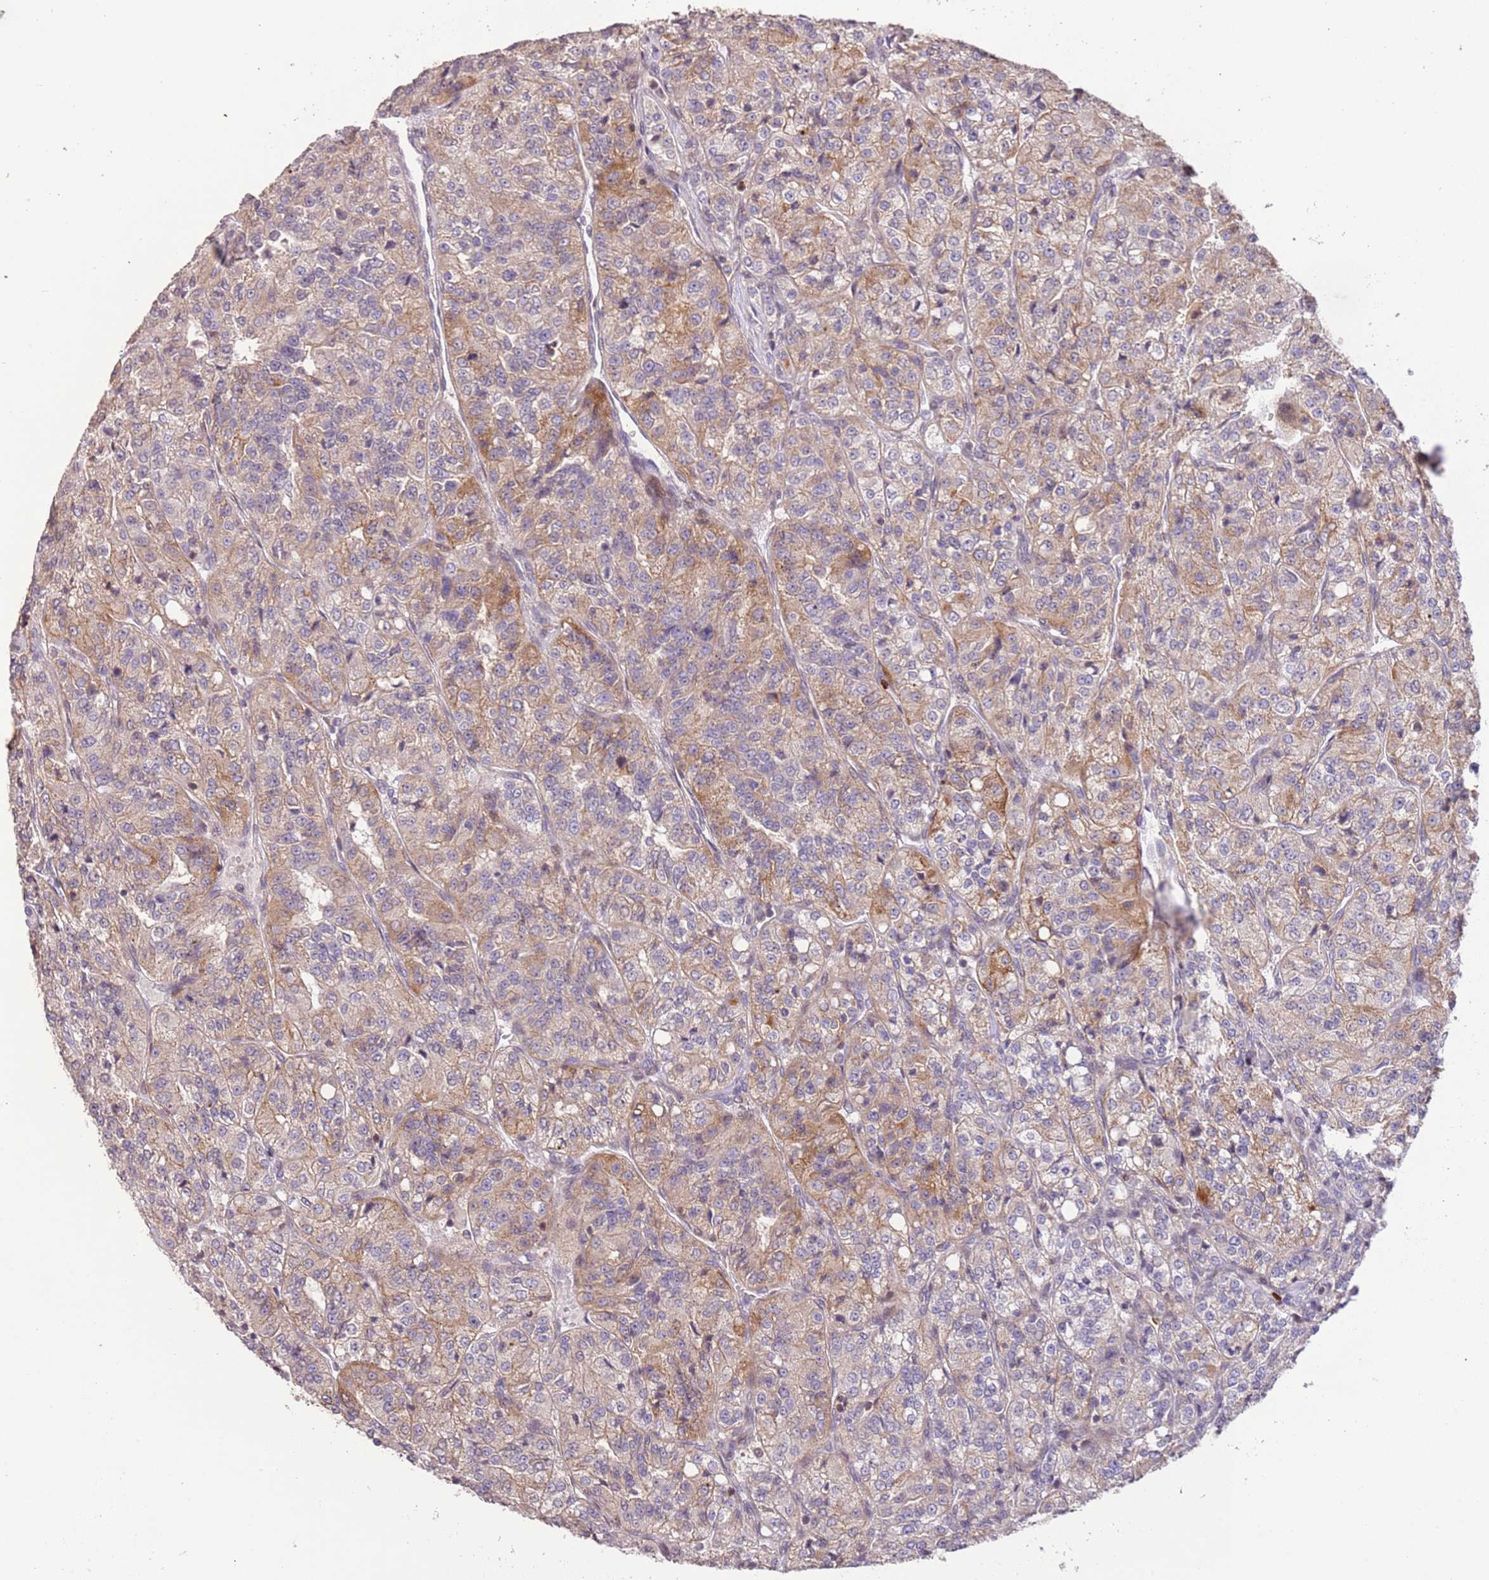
{"staining": {"intensity": "moderate", "quantity": "<25%", "location": "cytoplasmic/membranous"}, "tissue": "renal cancer", "cell_type": "Tumor cells", "image_type": "cancer", "snomed": [{"axis": "morphology", "description": "Adenocarcinoma, NOS"}, {"axis": "topography", "description": "Kidney"}], "caption": "Renal adenocarcinoma stained for a protein displays moderate cytoplasmic/membranous positivity in tumor cells.", "gene": "SLC16A4", "patient": {"sex": "female", "age": 63}}